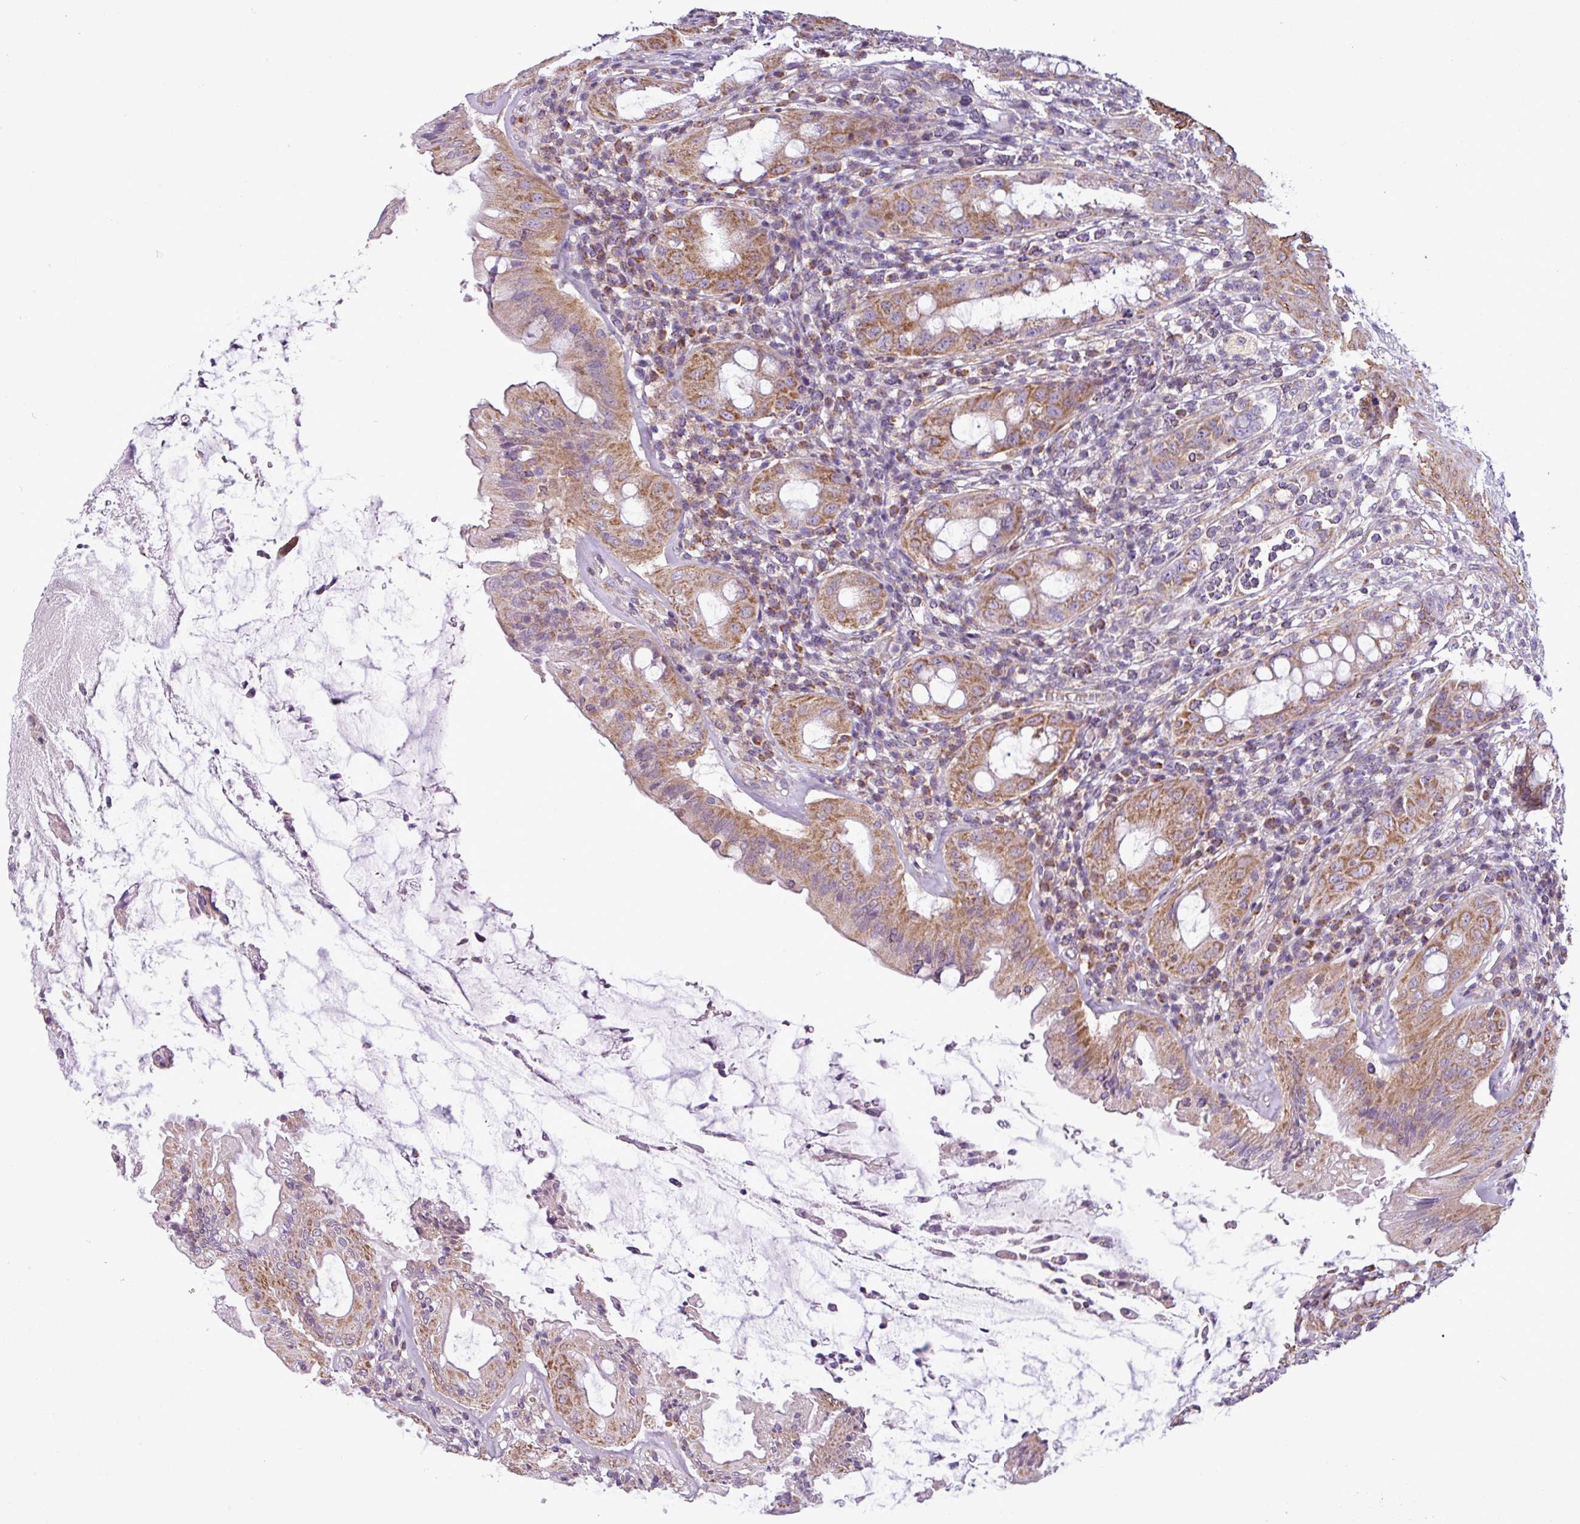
{"staining": {"intensity": "moderate", "quantity": "25%-75%", "location": "cytoplasmic/membranous"}, "tissue": "rectum", "cell_type": "Glandular cells", "image_type": "normal", "snomed": [{"axis": "morphology", "description": "Normal tissue, NOS"}, {"axis": "topography", "description": "Rectum"}], "caption": "The immunohistochemical stain shows moderate cytoplasmic/membranous positivity in glandular cells of benign rectum.", "gene": "BTN2A2", "patient": {"sex": "female", "age": 57}}